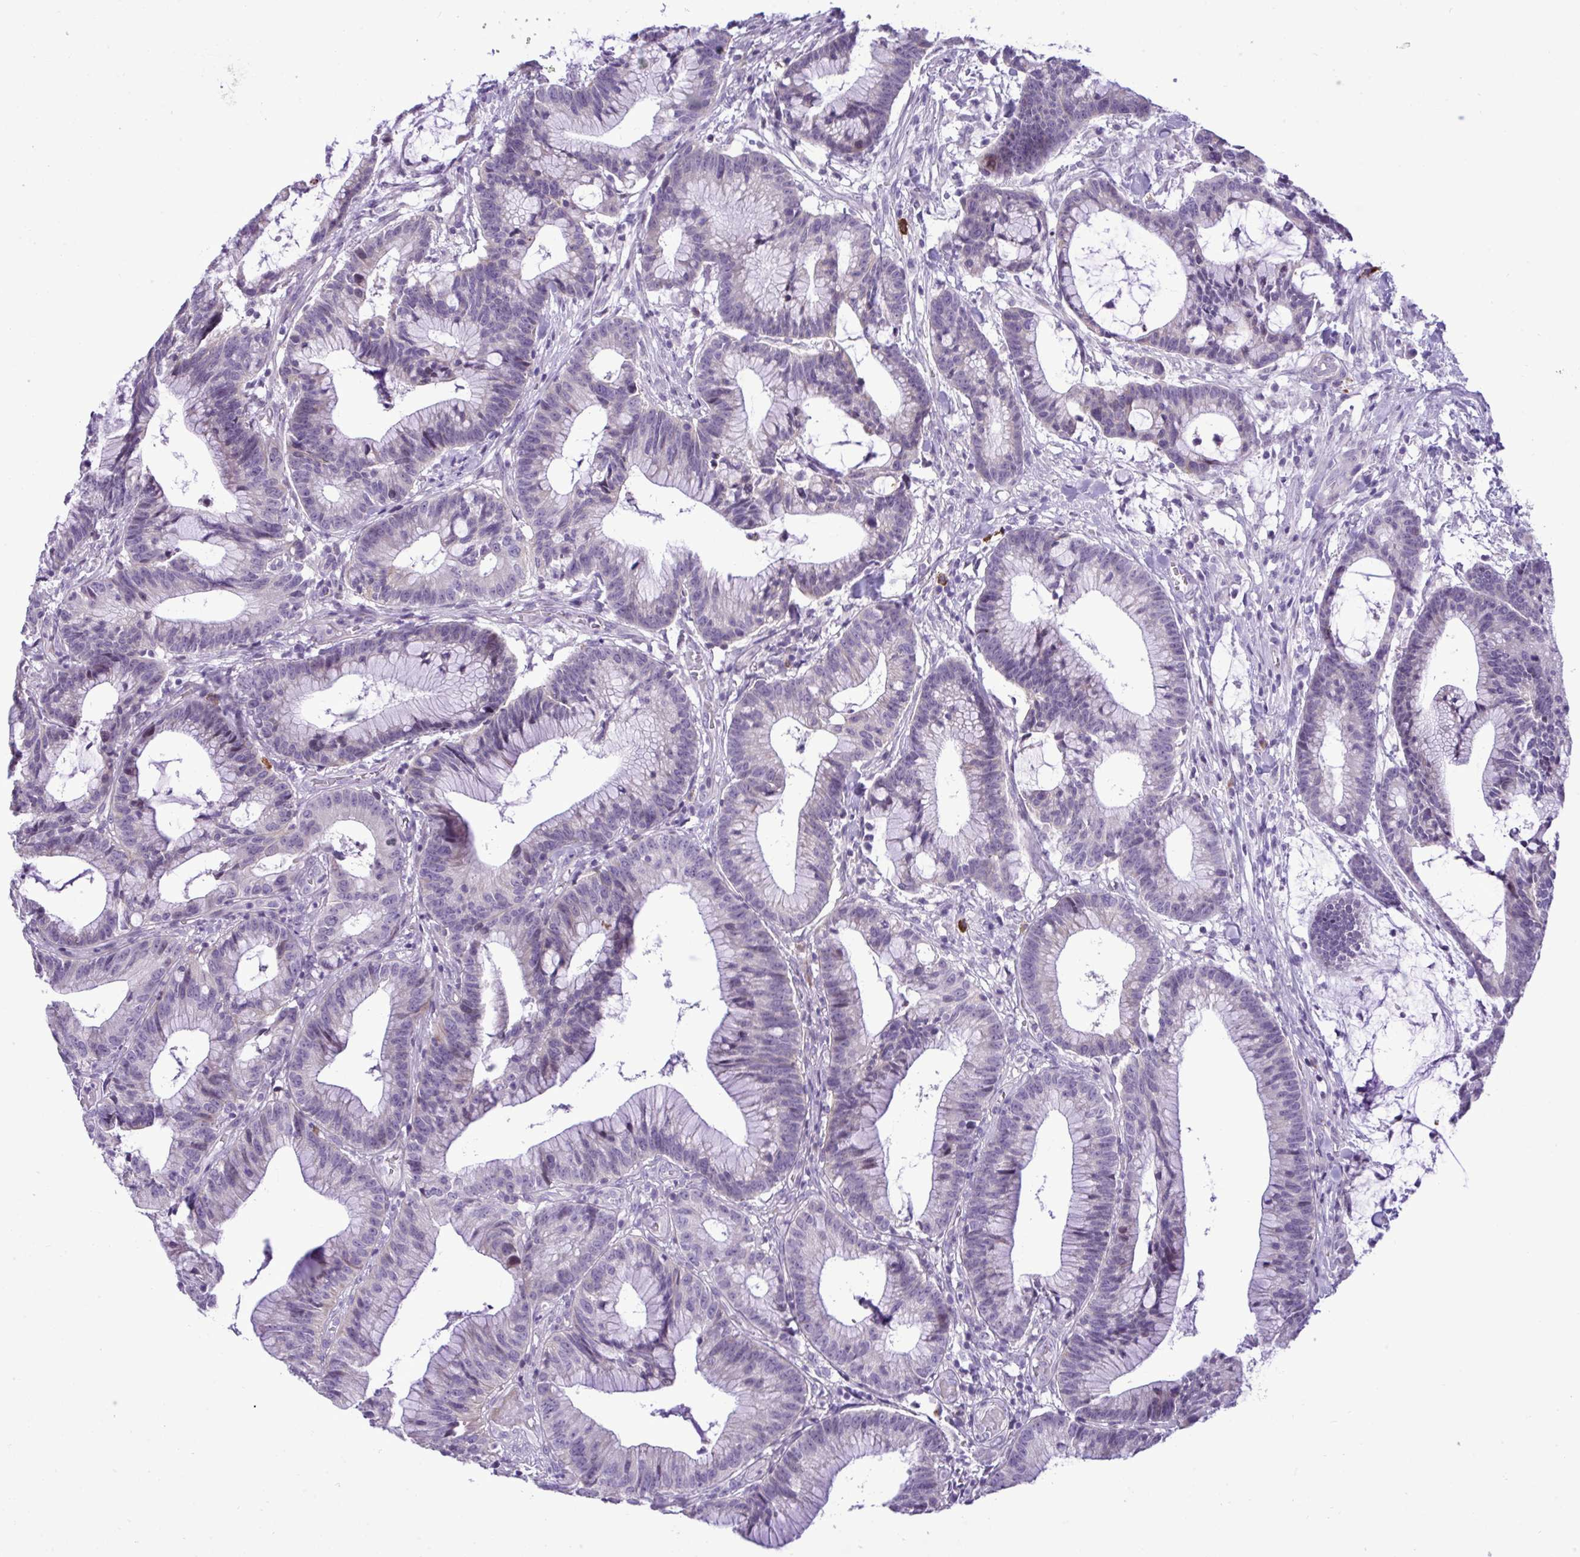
{"staining": {"intensity": "negative", "quantity": "none", "location": "none"}, "tissue": "colorectal cancer", "cell_type": "Tumor cells", "image_type": "cancer", "snomed": [{"axis": "morphology", "description": "Adenocarcinoma, NOS"}, {"axis": "topography", "description": "Colon"}], "caption": "IHC histopathology image of neoplastic tissue: human colorectal adenocarcinoma stained with DAB shows no significant protein staining in tumor cells. (Immunohistochemistry (ihc), brightfield microscopy, high magnification).", "gene": "SPAG1", "patient": {"sex": "female", "age": 78}}